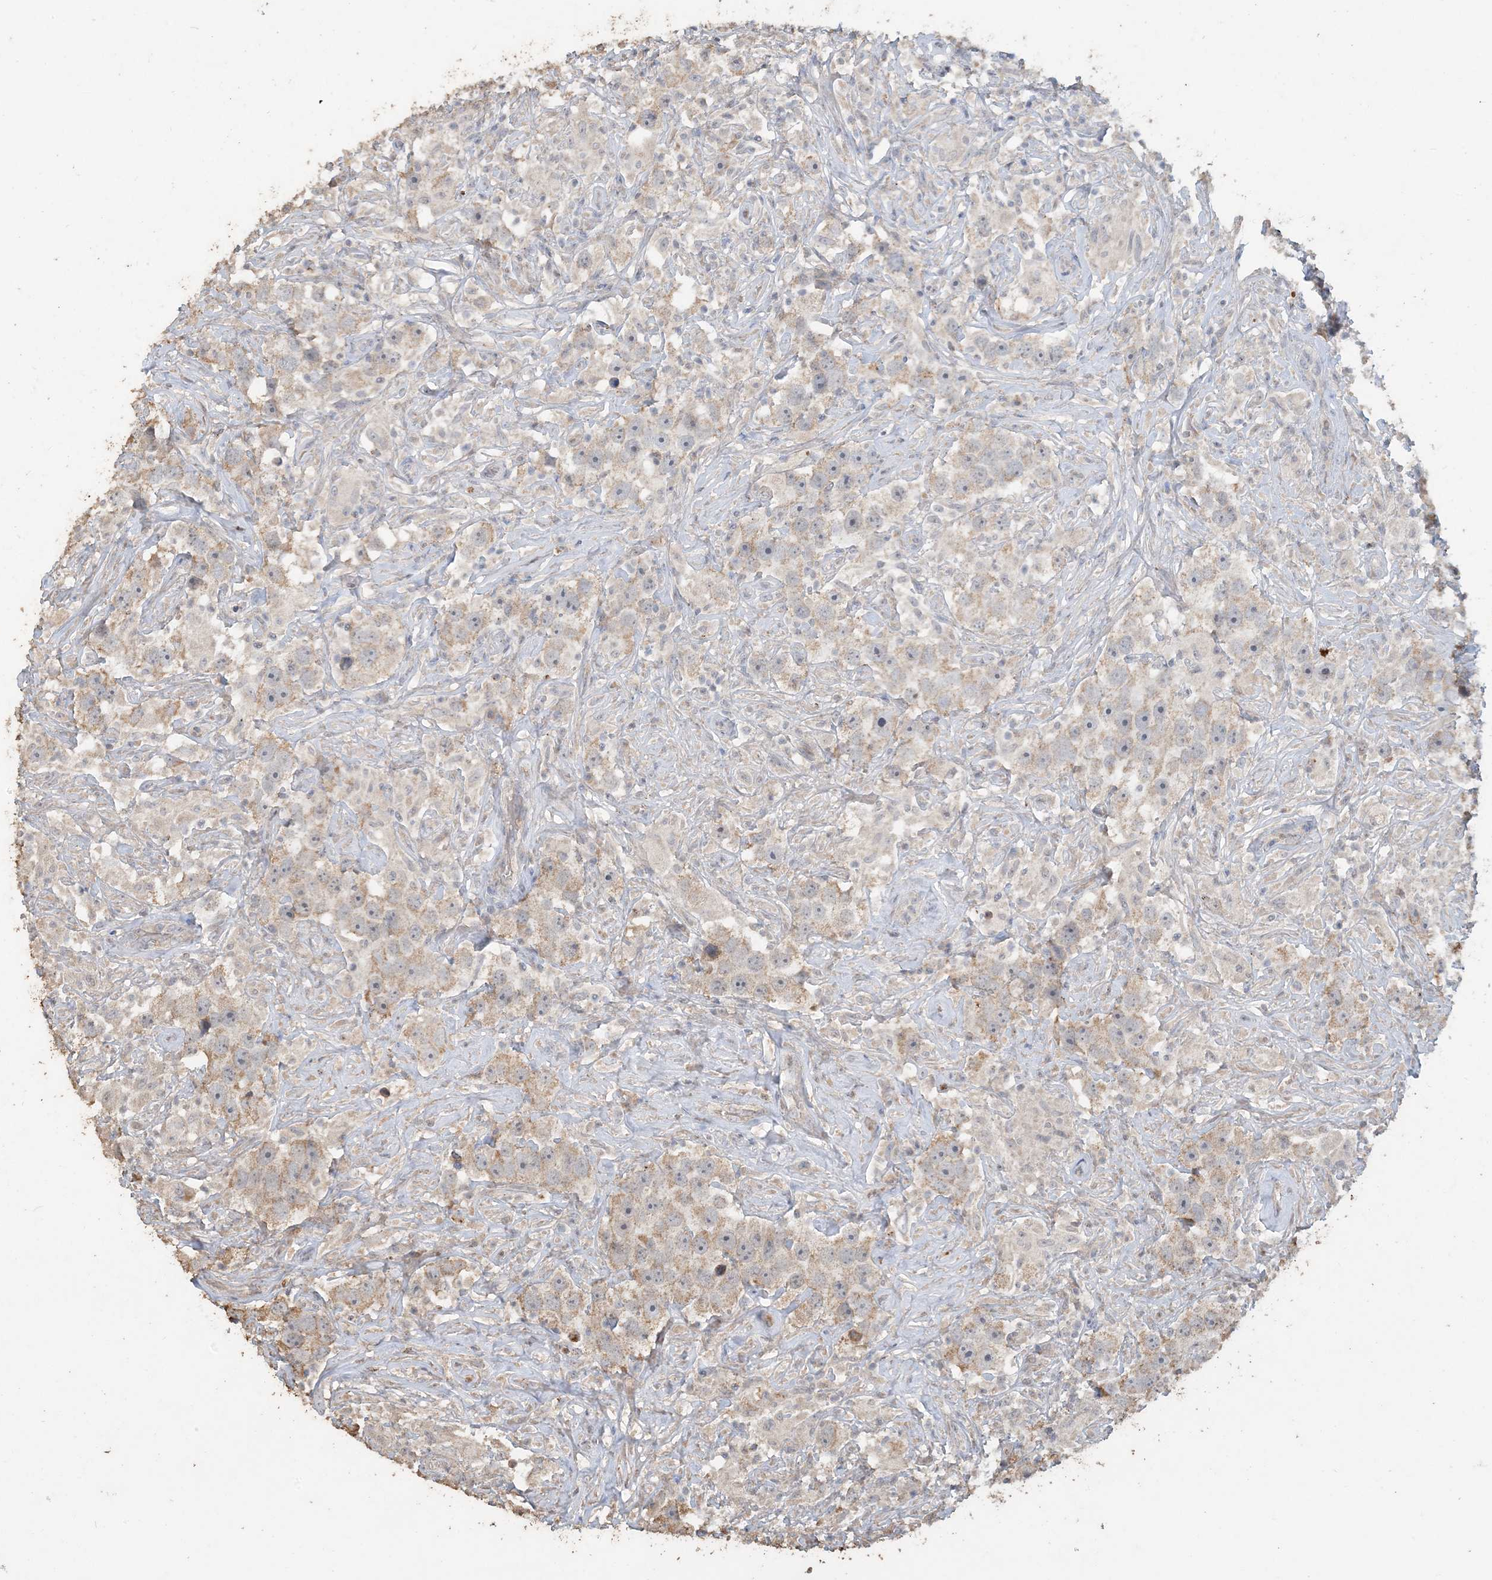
{"staining": {"intensity": "weak", "quantity": "25%-75%", "location": "cytoplasmic/membranous"}, "tissue": "testis cancer", "cell_type": "Tumor cells", "image_type": "cancer", "snomed": [{"axis": "morphology", "description": "Seminoma, NOS"}, {"axis": "topography", "description": "Testis"}], "caption": "Immunohistochemistry (IHC) (DAB) staining of human testis seminoma exhibits weak cytoplasmic/membranous protein positivity in approximately 25%-75% of tumor cells.", "gene": "SFMBT2", "patient": {"sex": "male", "age": 49}}